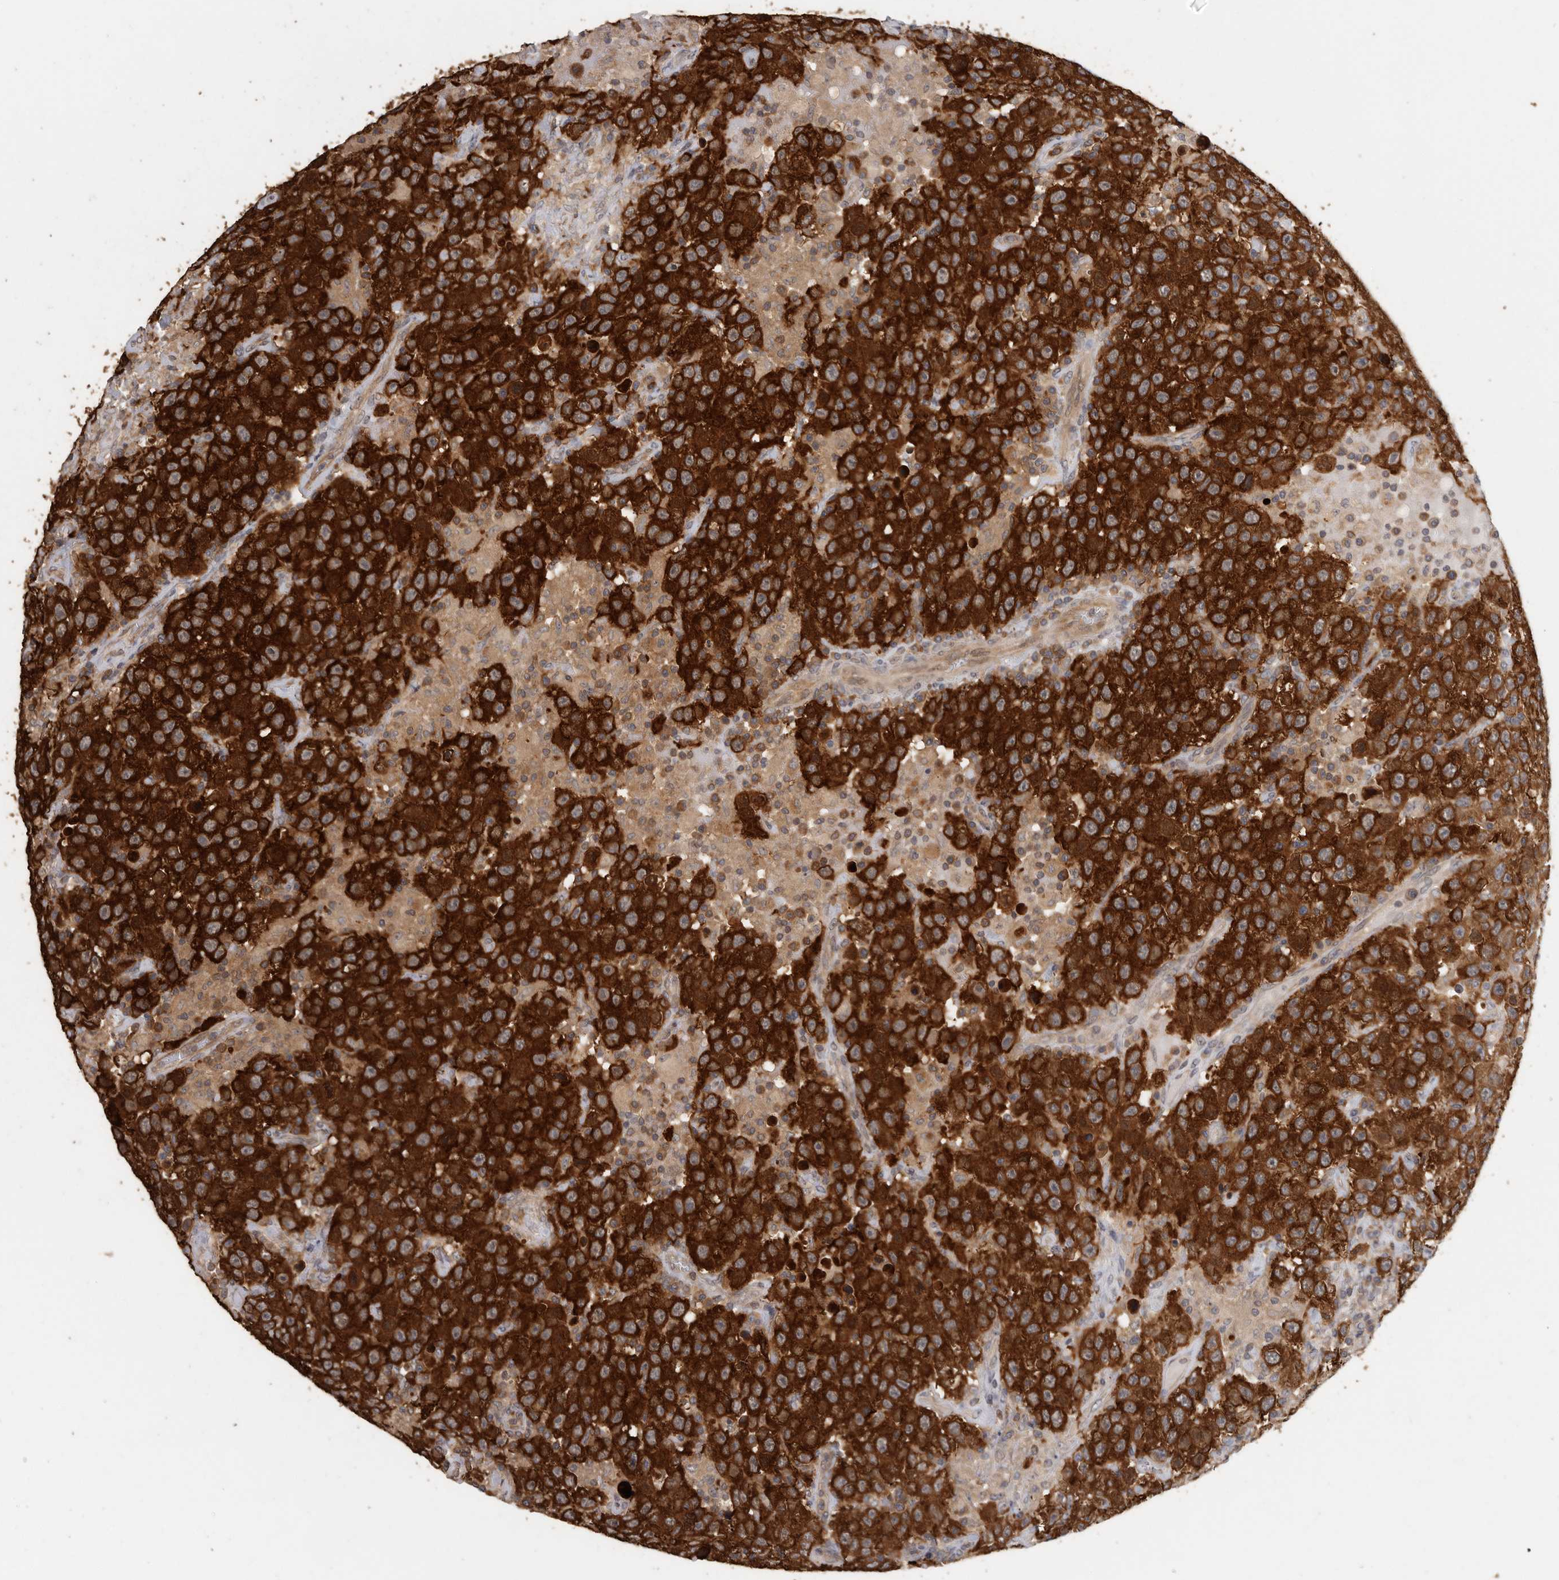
{"staining": {"intensity": "strong", "quantity": ">75%", "location": "cytoplasmic/membranous"}, "tissue": "testis cancer", "cell_type": "Tumor cells", "image_type": "cancer", "snomed": [{"axis": "morphology", "description": "Seminoma, NOS"}, {"axis": "topography", "description": "Testis"}], "caption": "Testis cancer (seminoma) tissue displays strong cytoplasmic/membranous staining in approximately >75% of tumor cells The staining was performed using DAB, with brown indicating positive protein expression. Nuclei are stained blue with hematoxylin.", "gene": "CCT8", "patient": {"sex": "male", "age": 41}}